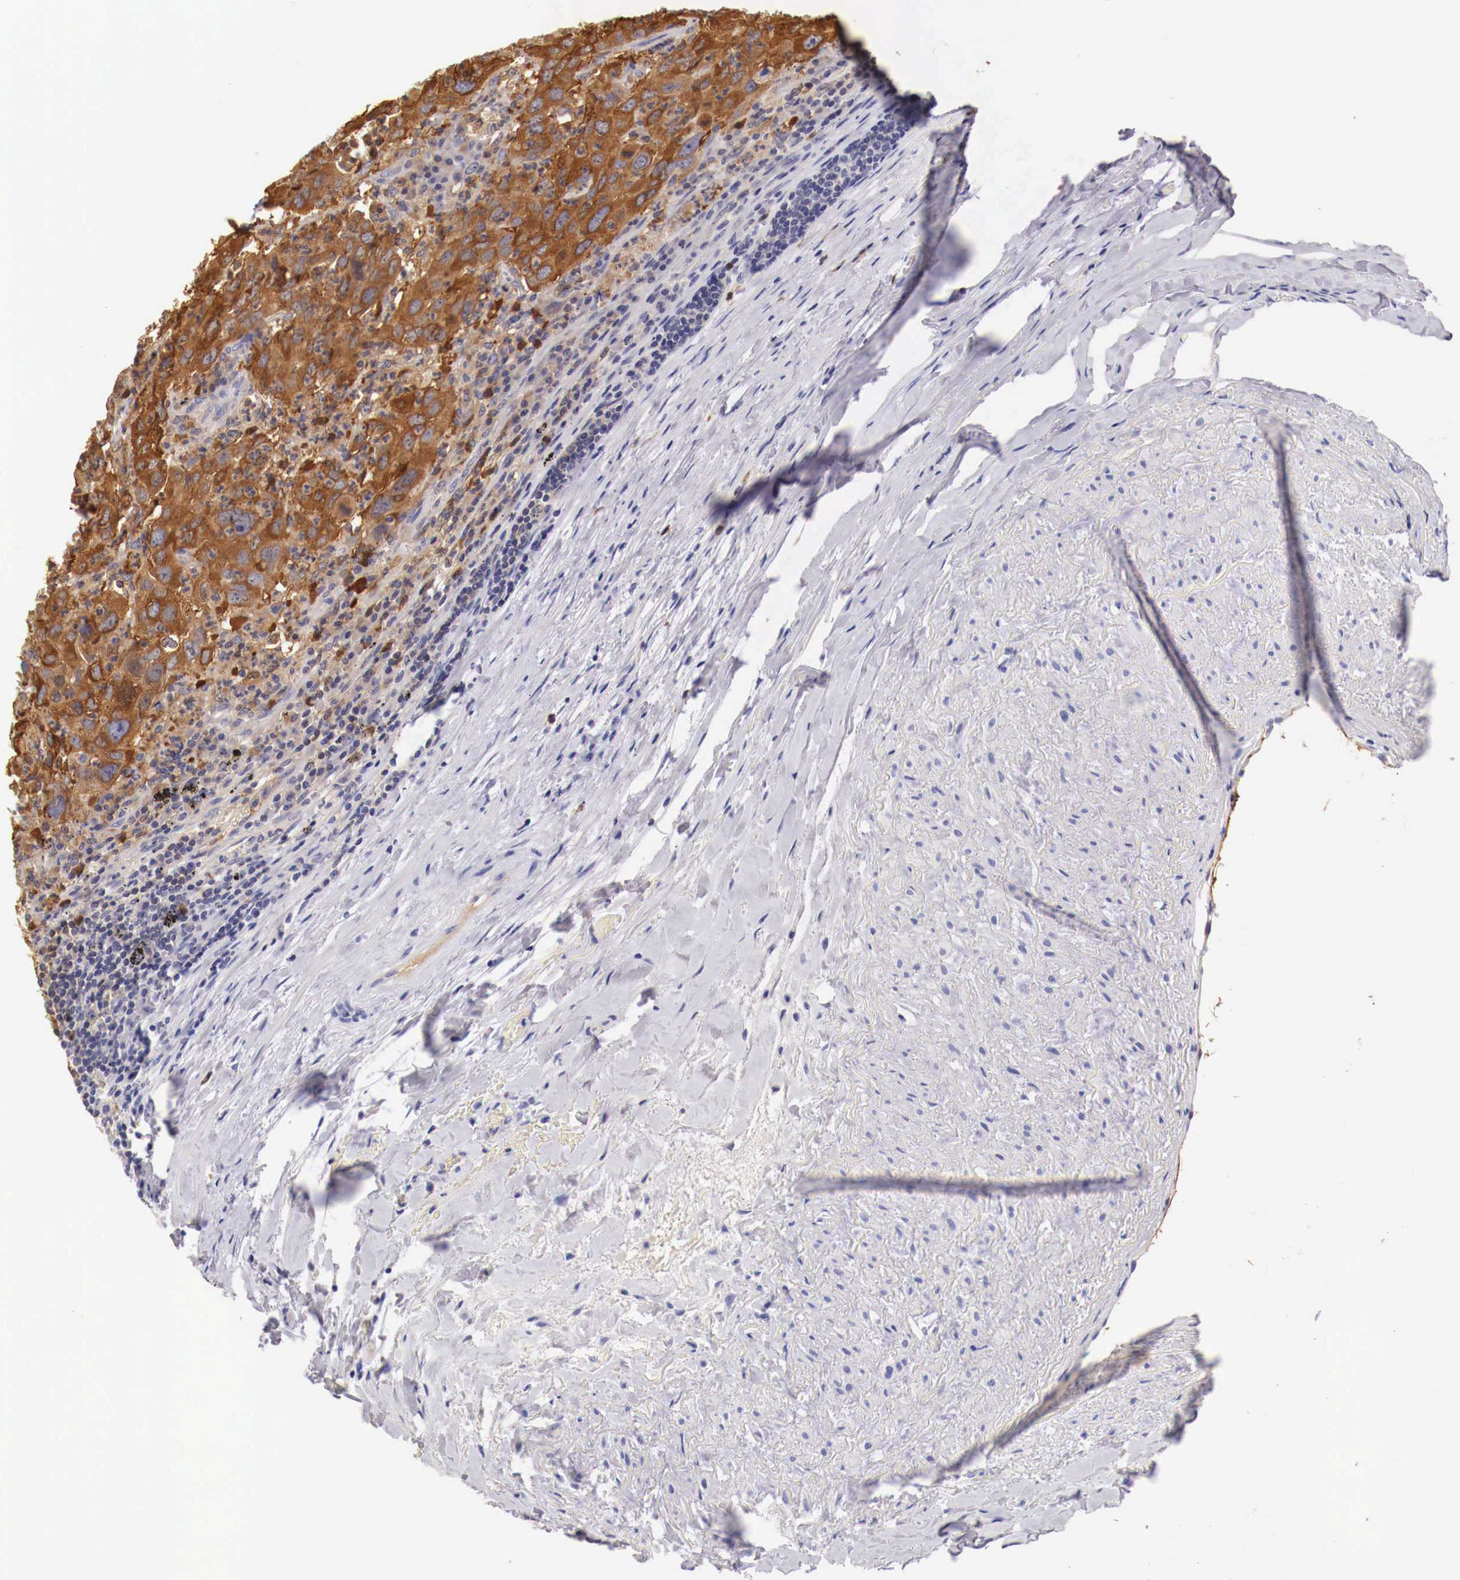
{"staining": {"intensity": "strong", "quantity": ">75%", "location": "cytoplasmic/membranous"}, "tissue": "lung cancer", "cell_type": "Tumor cells", "image_type": "cancer", "snomed": [{"axis": "morphology", "description": "Adenocarcinoma, NOS"}, {"axis": "topography", "description": "Lung"}], "caption": "IHC staining of lung cancer, which shows high levels of strong cytoplasmic/membranous positivity in about >75% of tumor cells indicating strong cytoplasmic/membranous protein staining. The staining was performed using DAB (brown) for protein detection and nuclei were counterstained in hematoxylin (blue).", "gene": "PITPNA", "patient": {"sex": "male", "age": 48}}